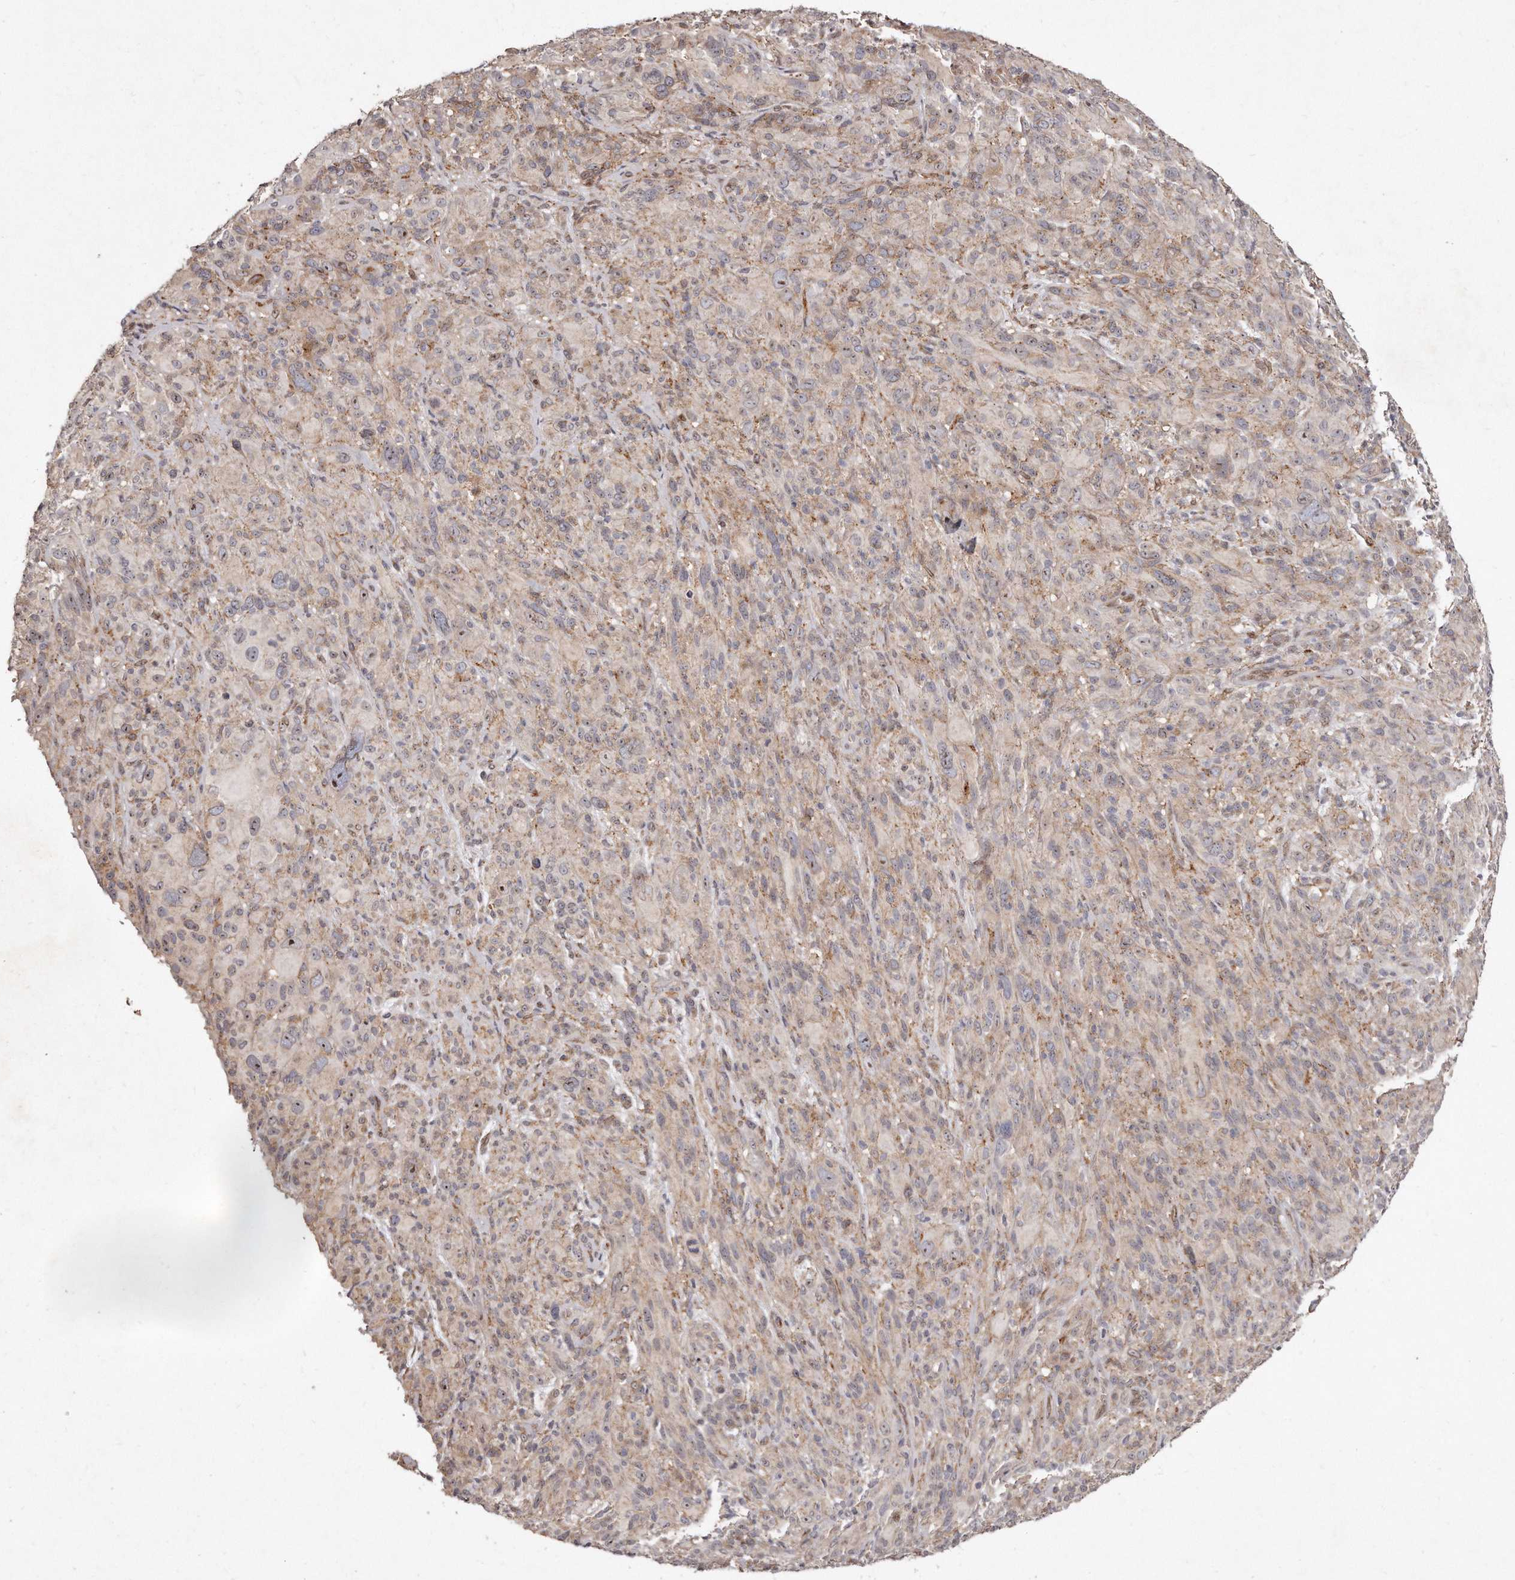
{"staining": {"intensity": "weak", "quantity": "25%-75%", "location": "nuclear"}, "tissue": "melanoma", "cell_type": "Tumor cells", "image_type": "cancer", "snomed": [{"axis": "morphology", "description": "Malignant melanoma, NOS"}, {"axis": "topography", "description": "Skin of head"}], "caption": "The immunohistochemical stain shows weak nuclear positivity in tumor cells of malignant melanoma tissue. Using DAB (3,3'-diaminobenzidine) (brown) and hematoxylin (blue) stains, captured at high magnification using brightfield microscopy.", "gene": "HASPIN", "patient": {"sex": "male", "age": 96}}